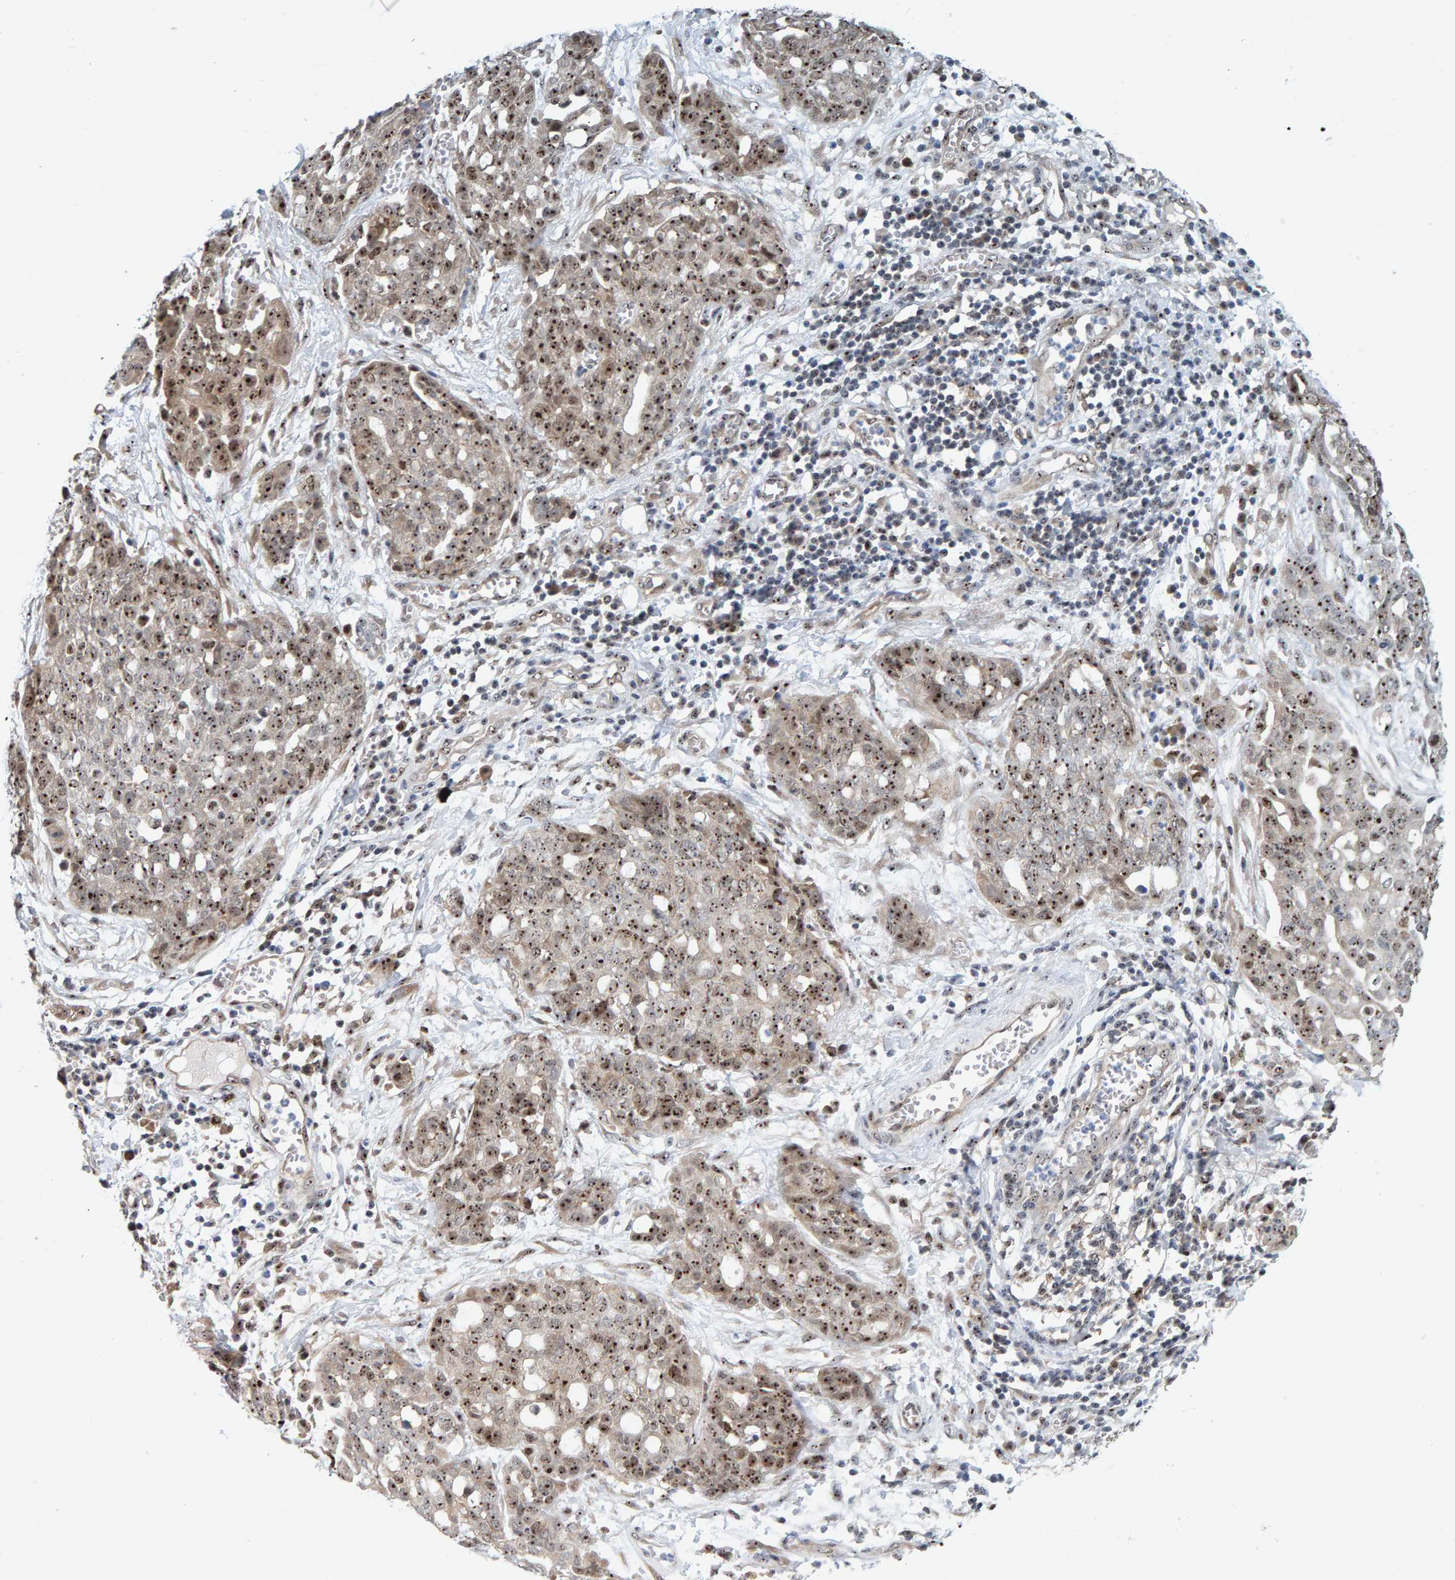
{"staining": {"intensity": "moderate", "quantity": ">75%", "location": "nuclear"}, "tissue": "ovarian cancer", "cell_type": "Tumor cells", "image_type": "cancer", "snomed": [{"axis": "morphology", "description": "Cystadenocarcinoma, serous, NOS"}, {"axis": "topography", "description": "Soft tissue"}, {"axis": "topography", "description": "Ovary"}], "caption": "There is medium levels of moderate nuclear expression in tumor cells of ovarian cancer (serous cystadenocarcinoma), as demonstrated by immunohistochemical staining (brown color).", "gene": "POLR1E", "patient": {"sex": "female", "age": 57}}